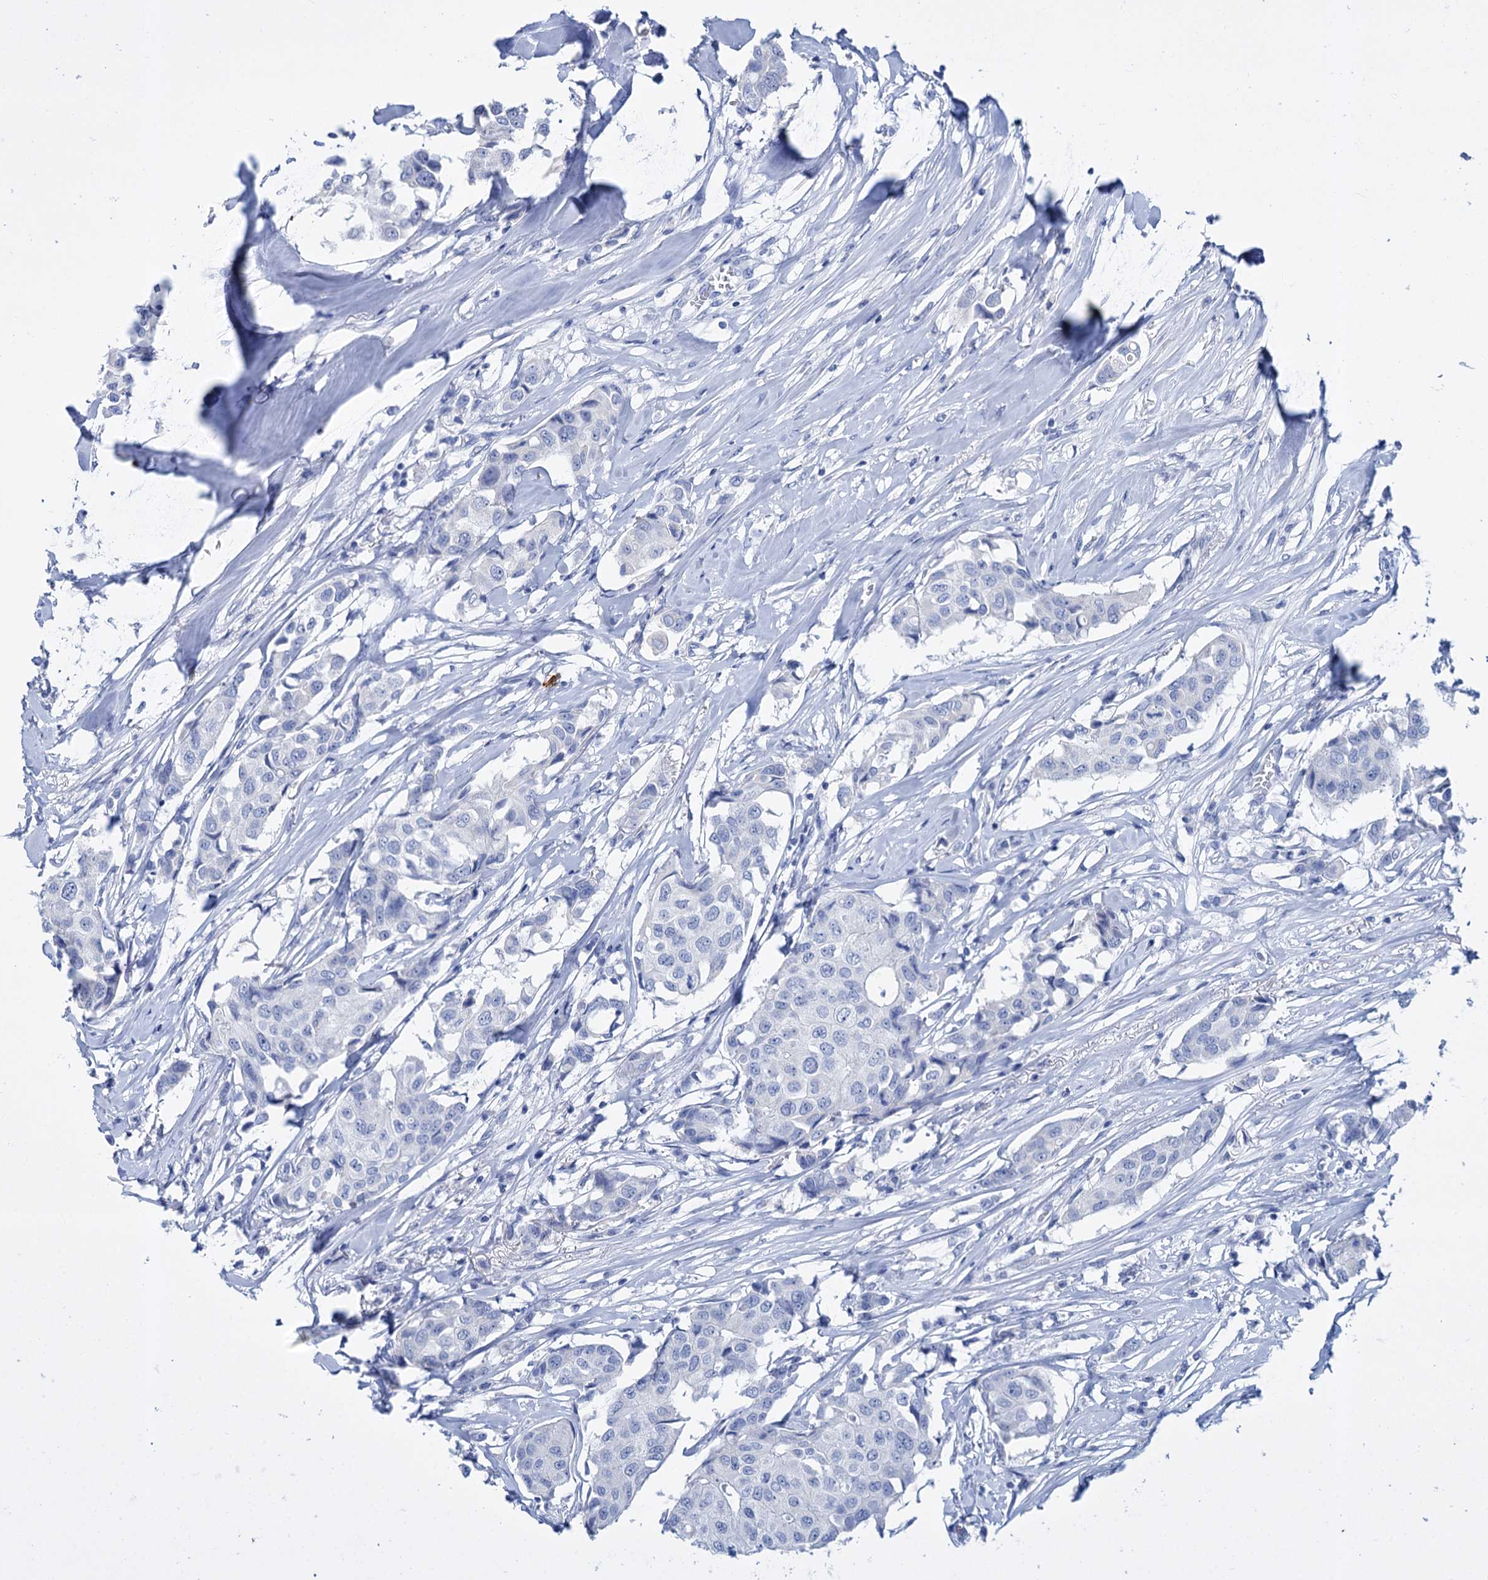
{"staining": {"intensity": "negative", "quantity": "none", "location": "none"}, "tissue": "breast cancer", "cell_type": "Tumor cells", "image_type": "cancer", "snomed": [{"axis": "morphology", "description": "Duct carcinoma"}, {"axis": "topography", "description": "Breast"}], "caption": "Photomicrograph shows no significant protein expression in tumor cells of invasive ductal carcinoma (breast).", "gene": "FBXW12", "patient": {"sex": "female", "age": 80}}